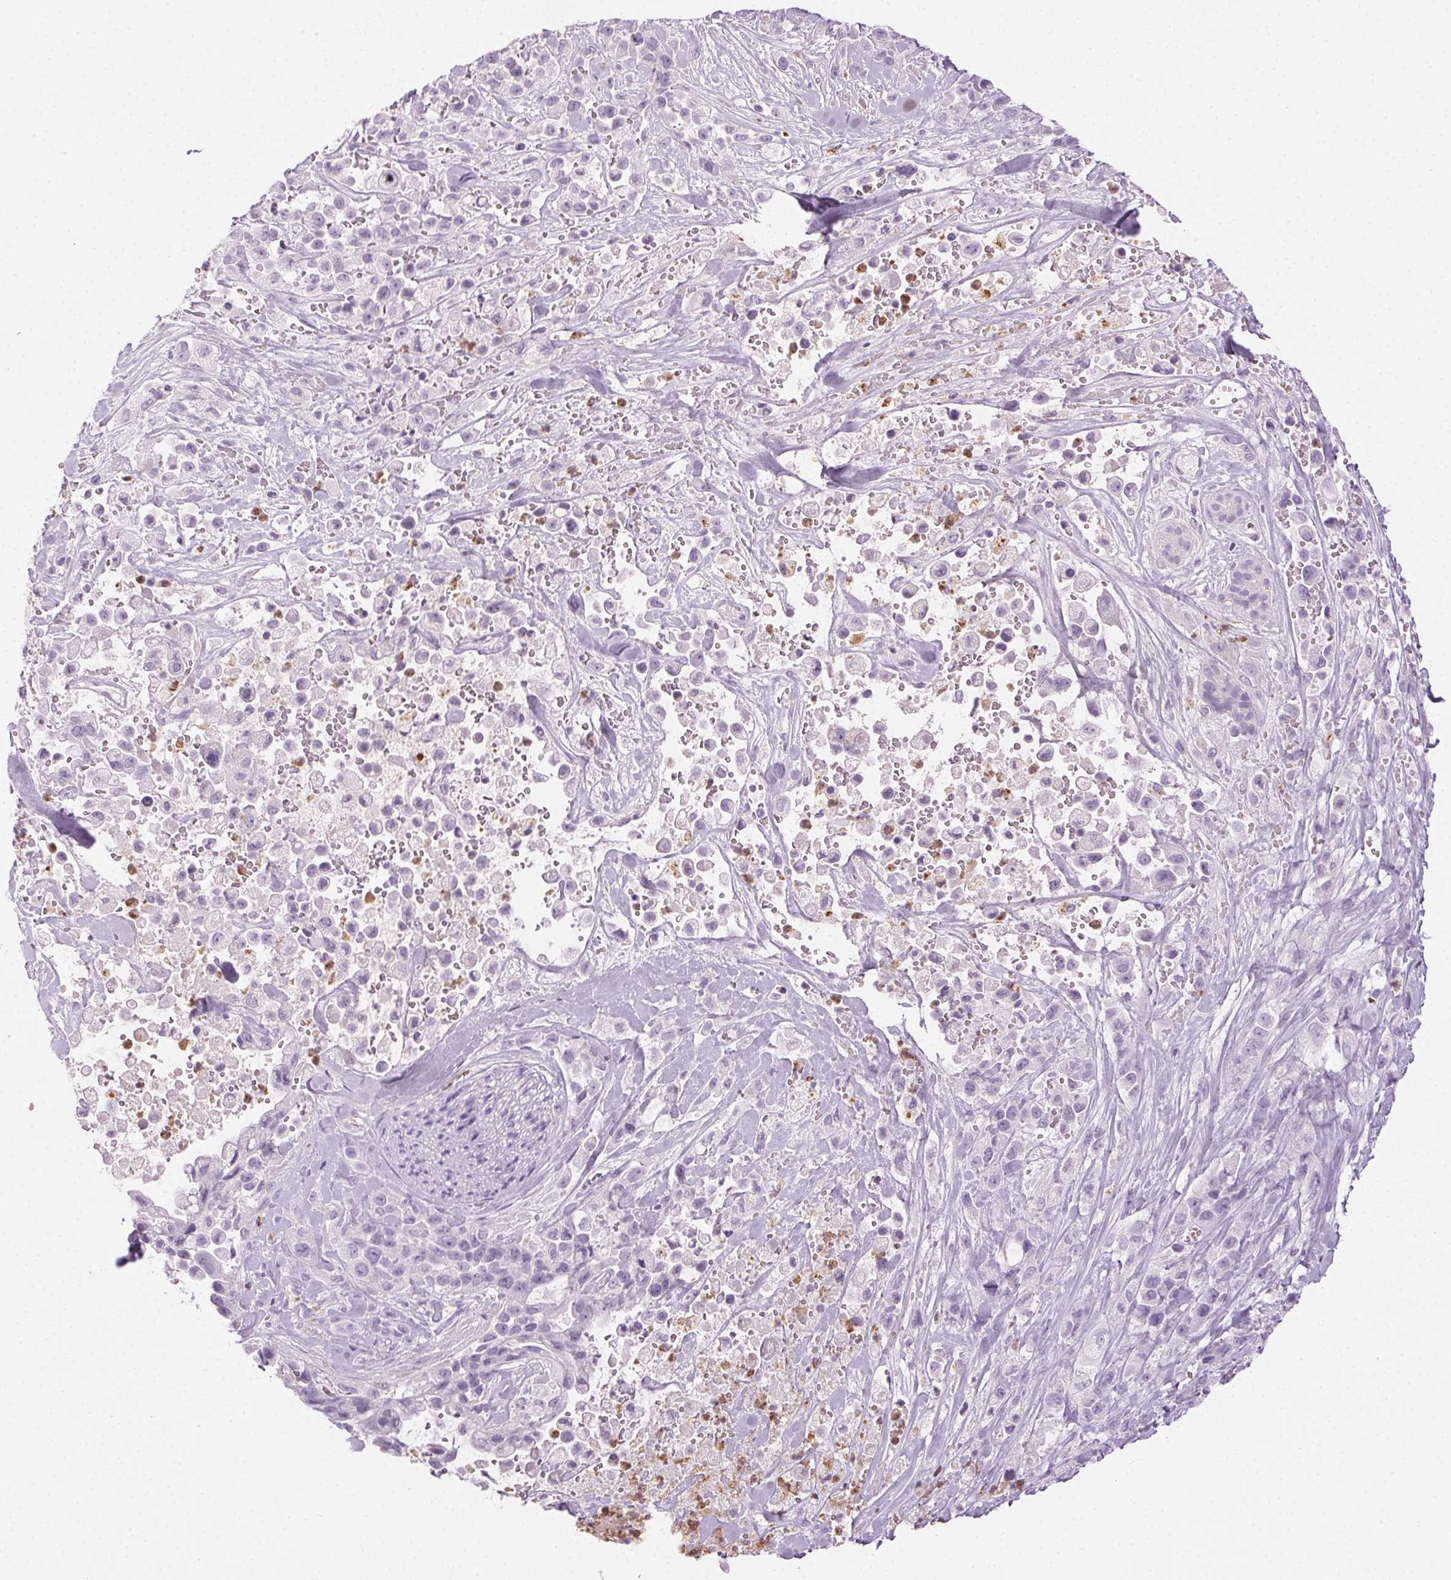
{"staining": {"intensity": "negative", "quantity": "none", "location": "none"}, "tissue": "pancreatic cancer", "cell_type": "Tumor cells", "image_type": "cancer", "snomed": [{"axis": "morphology", "description": "Adenocarcinoma, NOS"}, {"axis": "topography", "description": "Pancreas"}], "caption": "Tumor cells are negative for brown protein staining in pancreatic adenocarcinoma.", "gene": "MPO", "patient": {"sex": "male", "age": 44}}